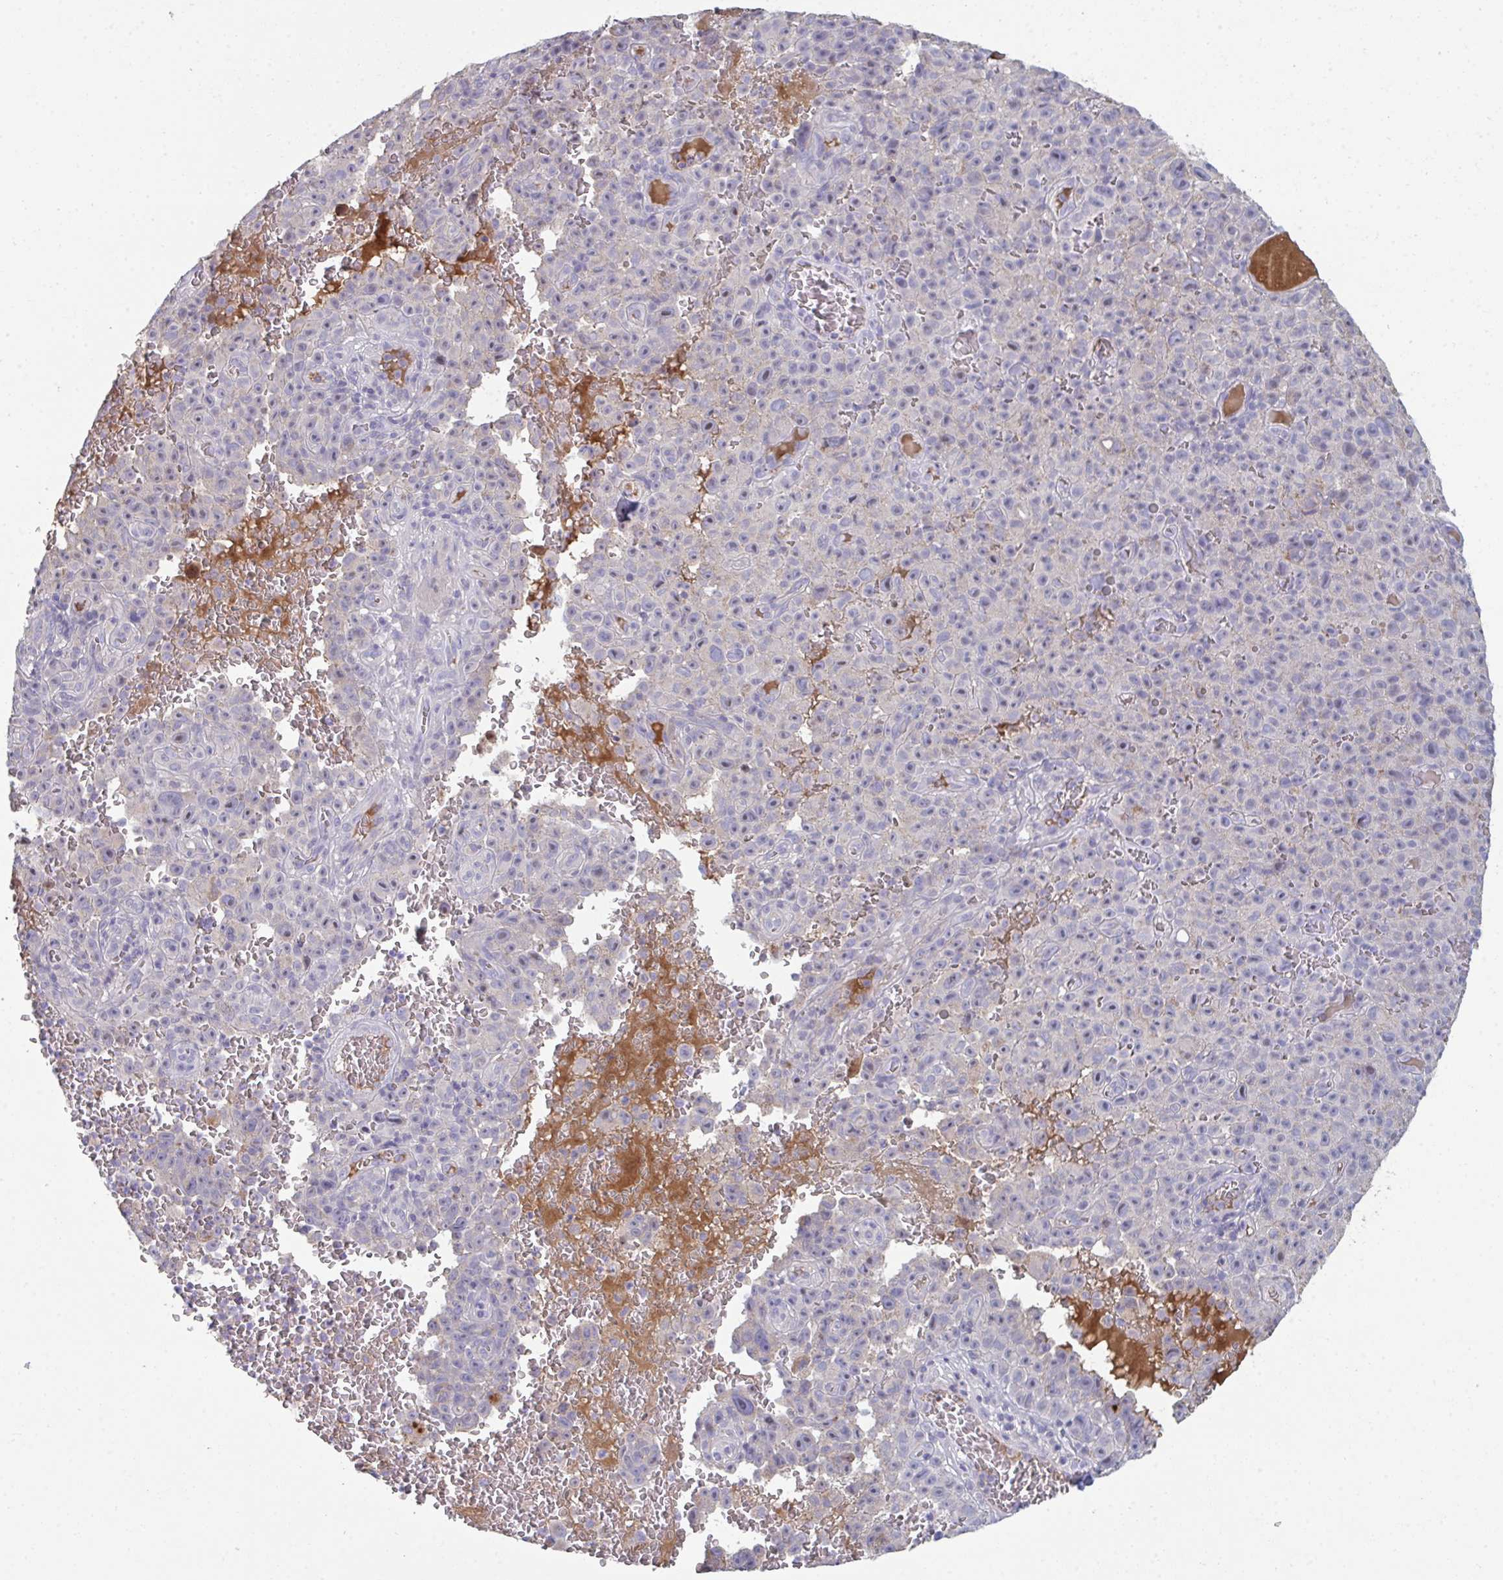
{"staining": {"intensity": "negative", "quantity": "none", "location": "none"}, "tissue": "melanoma", "cell_type": "Tumor cells", "image_type": "cancer", "snomed": [{"axis": "morphology", "description": "Malignant melanoma, NOS"}, {"axis": "topography", "description": "Skin"}], "caption": "This is an immunohistochemistry (IHC) histopathology image of human malignant melanoma. There is no expression in tumor cells.", "gene": "HGFAC", "patient": {"sex": "female", "age": 82}}